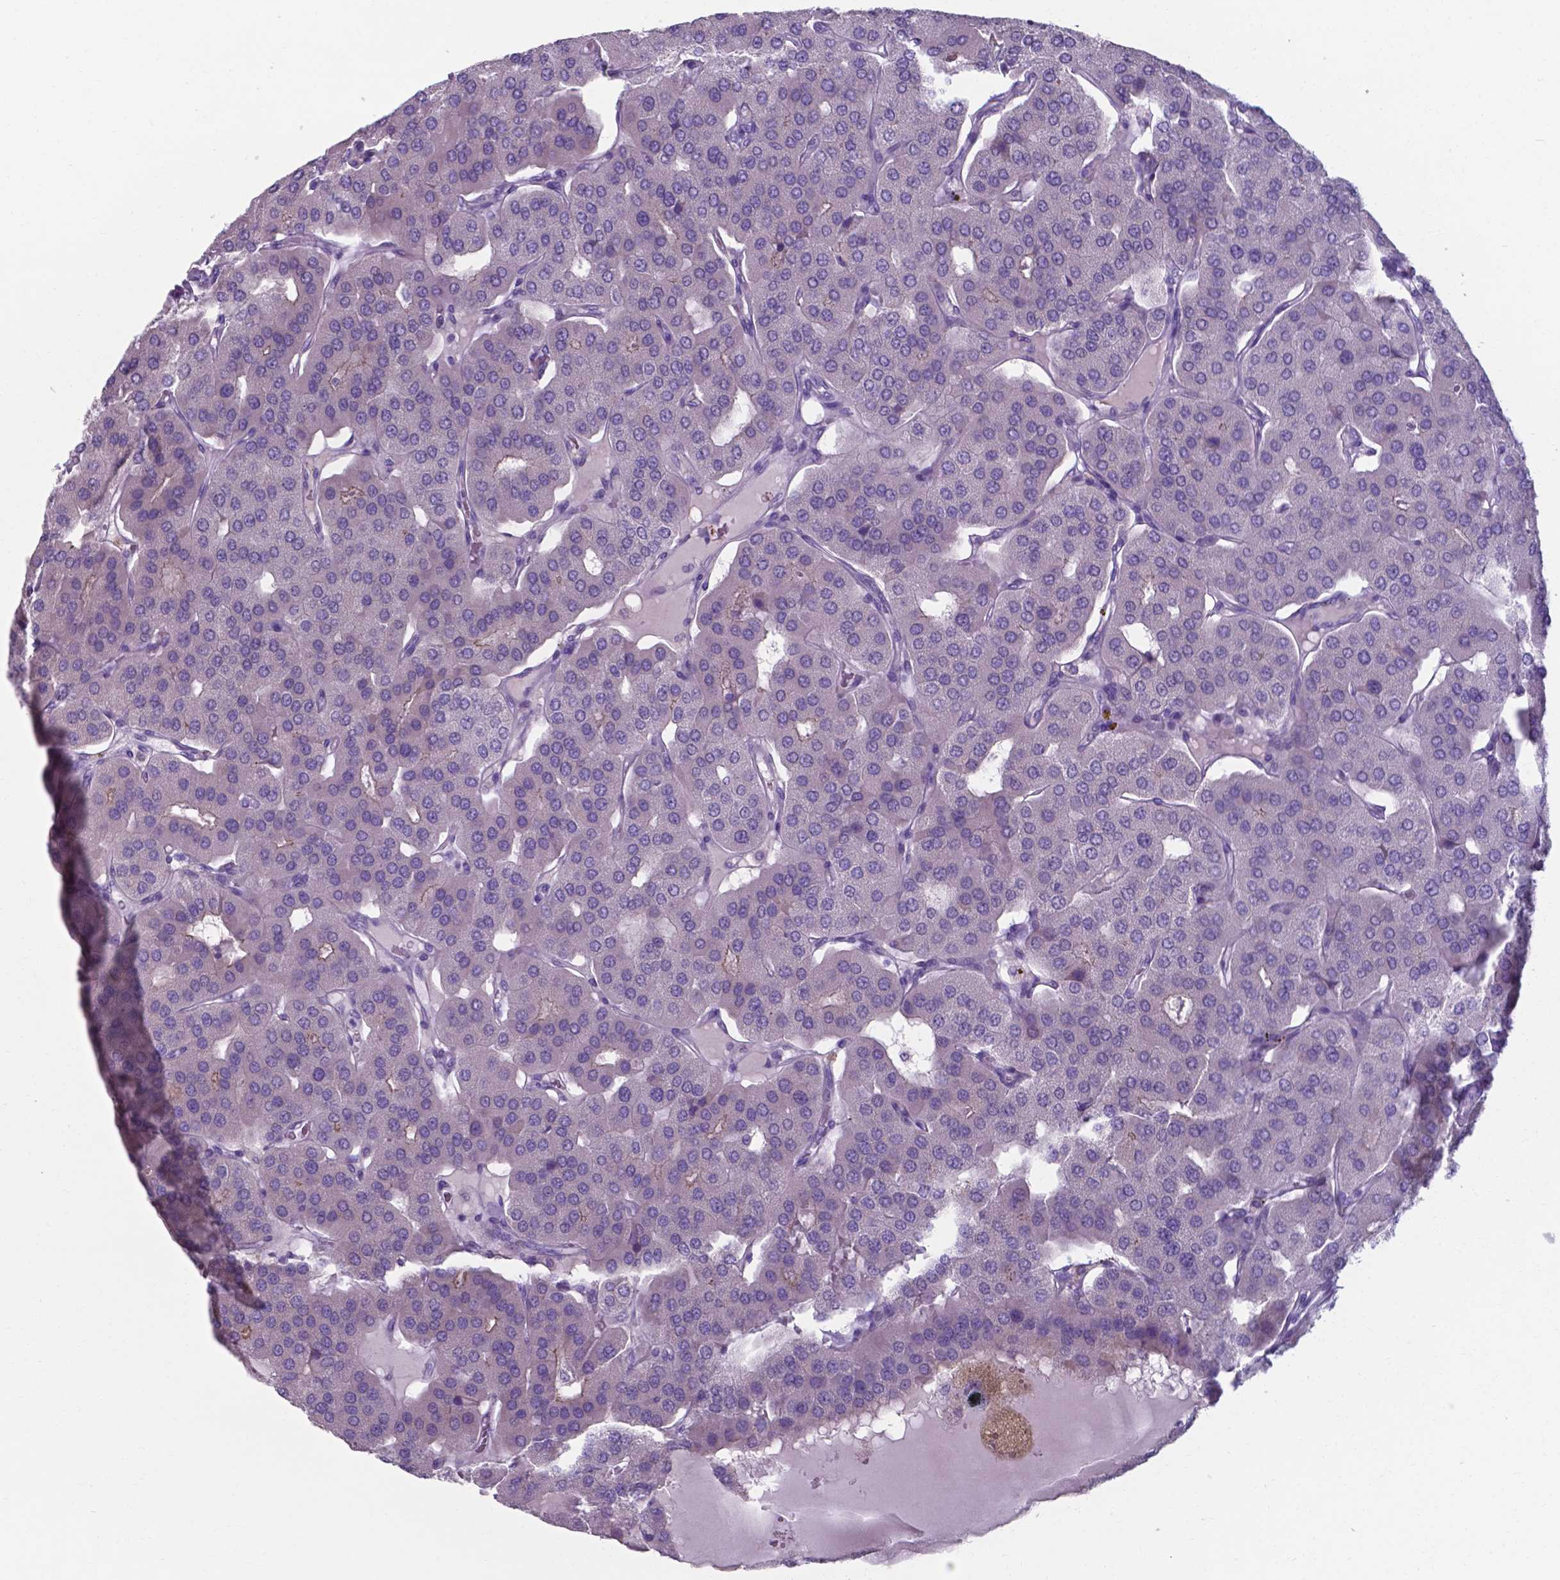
{"staining": {"intensity": "negative", "quantity": "none", "location": "none"}, "tissue": "parathyroid gland", "cell_type": "Glandular cells", "image_type": "normal", "snomed": [{"axis": "morphology", "description": "Normal tissue, NOS"}, {"axis": "morphology", "description": "Adenoma, NOS"}, {"axis": "topography", "description": "Parathyroid gland"}], "caption": "Protein analysis of unremarkable parathyroid gland displays no significant positivity in glandular cells. (DAB (3,3'-diaminobenzidine) immunohistochemistry visualized using brightfield microscopy, high magnification).", "gene": "AP5B1", "patient": {"sex": "female", "age": 86}}